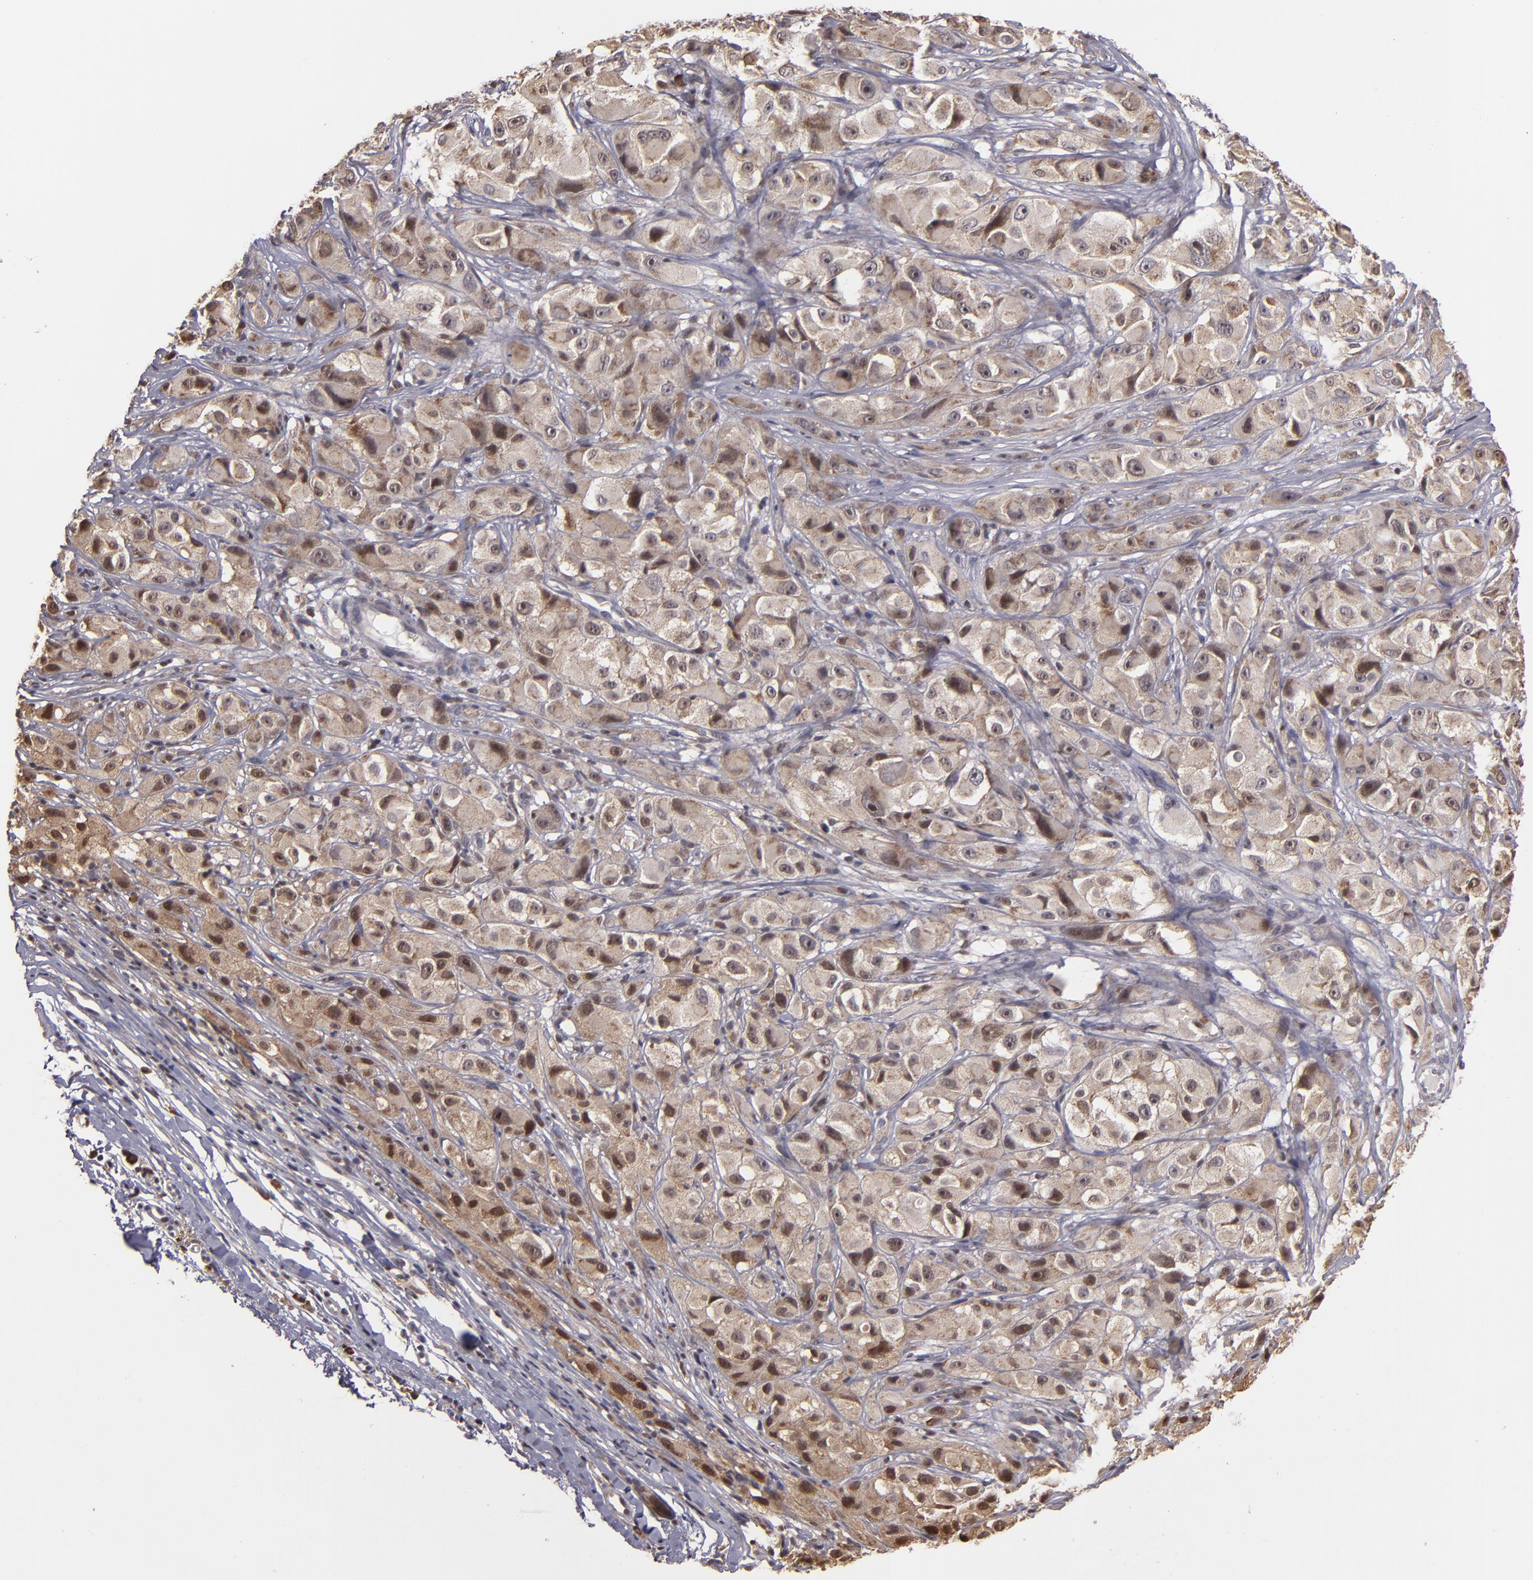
{"staining": {"intensity": "weak", "quantity": ">75%", "location": "cytoplasmic/membranous"}, "tissue": "melanoma", "cell_type": "Tumor cells", "image_type": "cancer", "snomed": [{"axis": "morphology", "description": "Malignant melanoma, NOS"}, {"axis": "topography", "description": "Skin"}], "caption": "Human melanoma stained with a protein marker reveals weak staining in tumor cells.", "gene": "CASP1", "patient": {"sex": "male", "age": 56}}